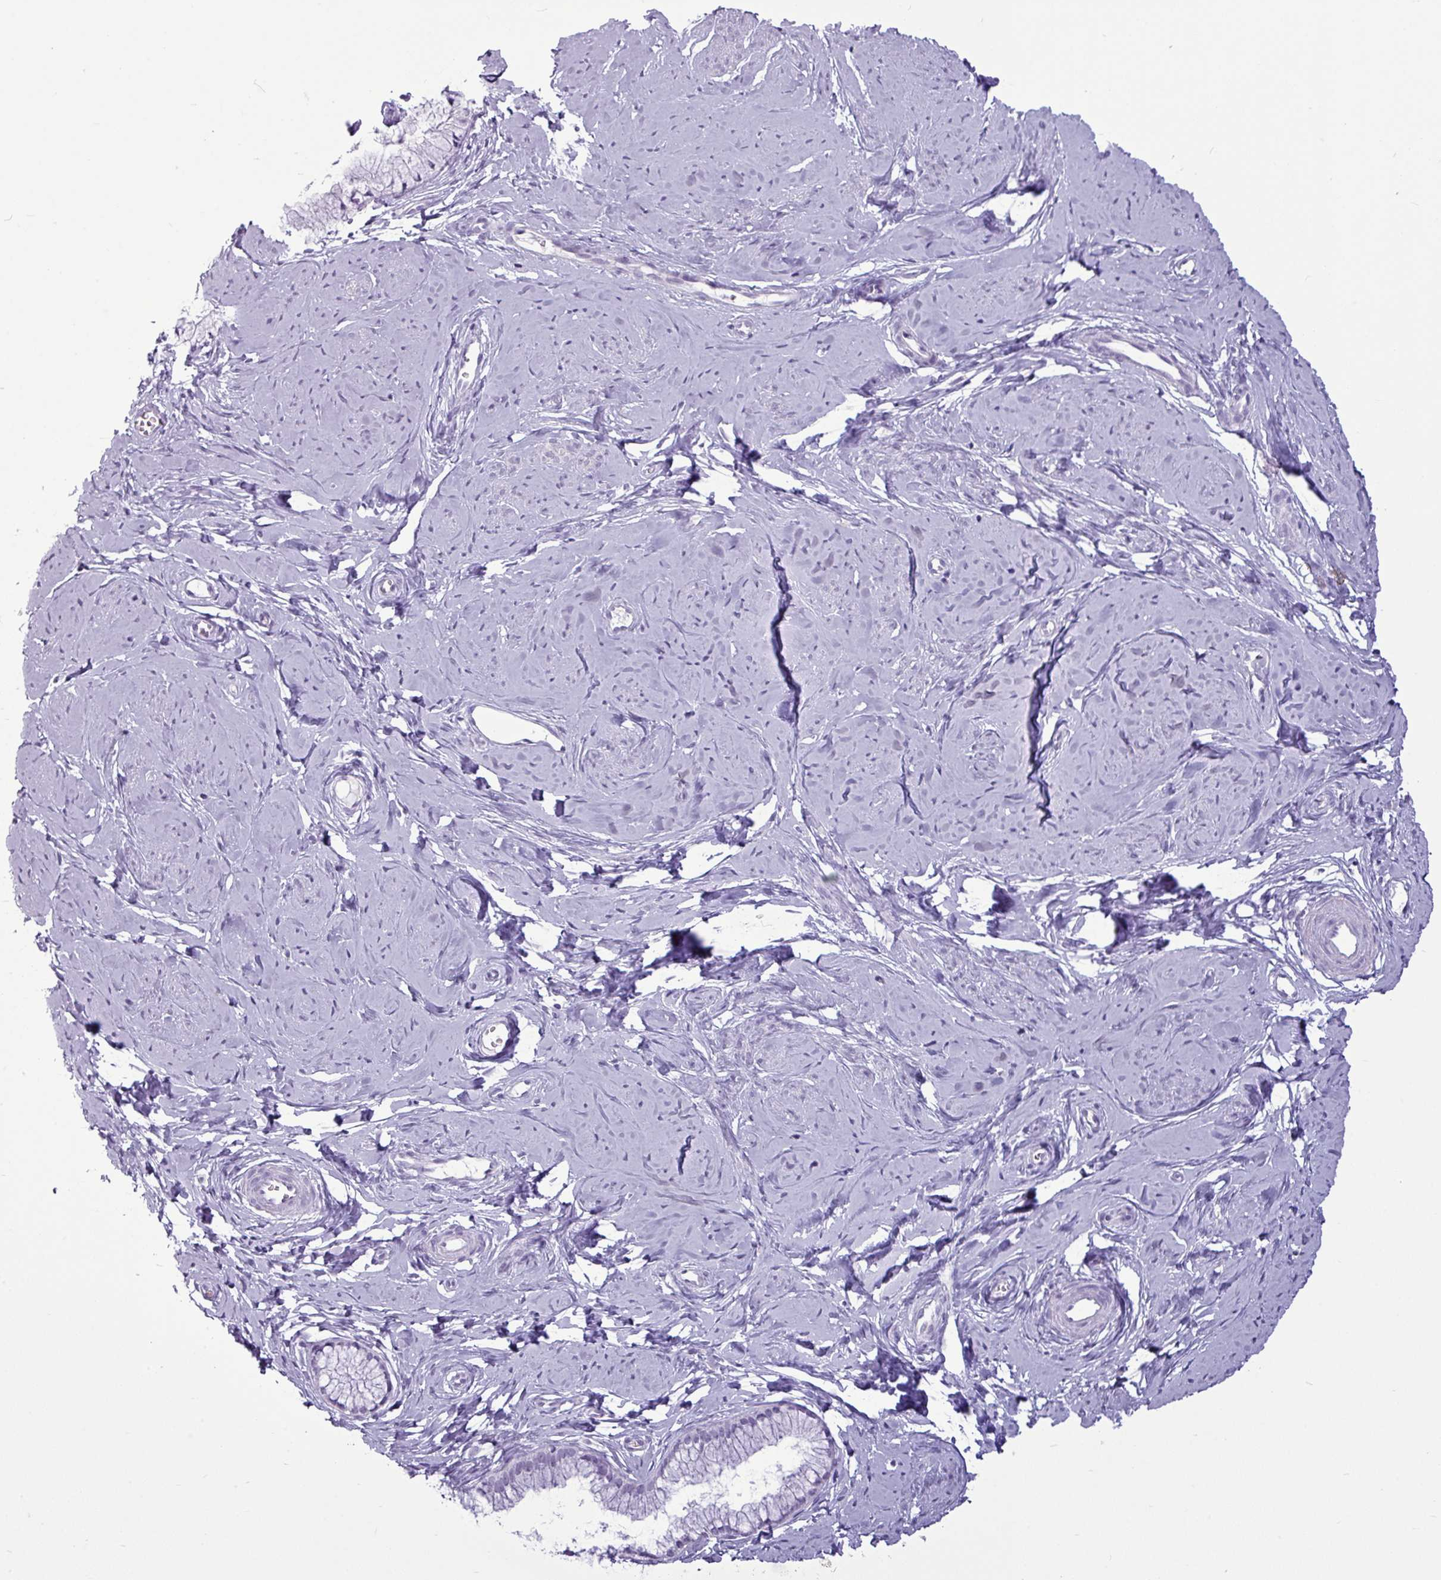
{"staining": {"intensity": "negative", "quantity": "none", "location": "none"}, "tissue": "cervix", "cell_type": "Glandular cells", "image_type": "normal", "snomed": [{"axis": "morphology", "description": "Normal tissue, NOS"}, {"axis": "topography", "description": "Cervix"}], "caption": "Protein analysis of unremarkable cervix reveals no significant positivity in glandular cells. (Stains: DAB IHC with hematoxylin counter stain, Microscopy: brightfield microscopy at high magnification).", "gene": "AMY2A", "patient": {"sex": "female", "age": 40}}